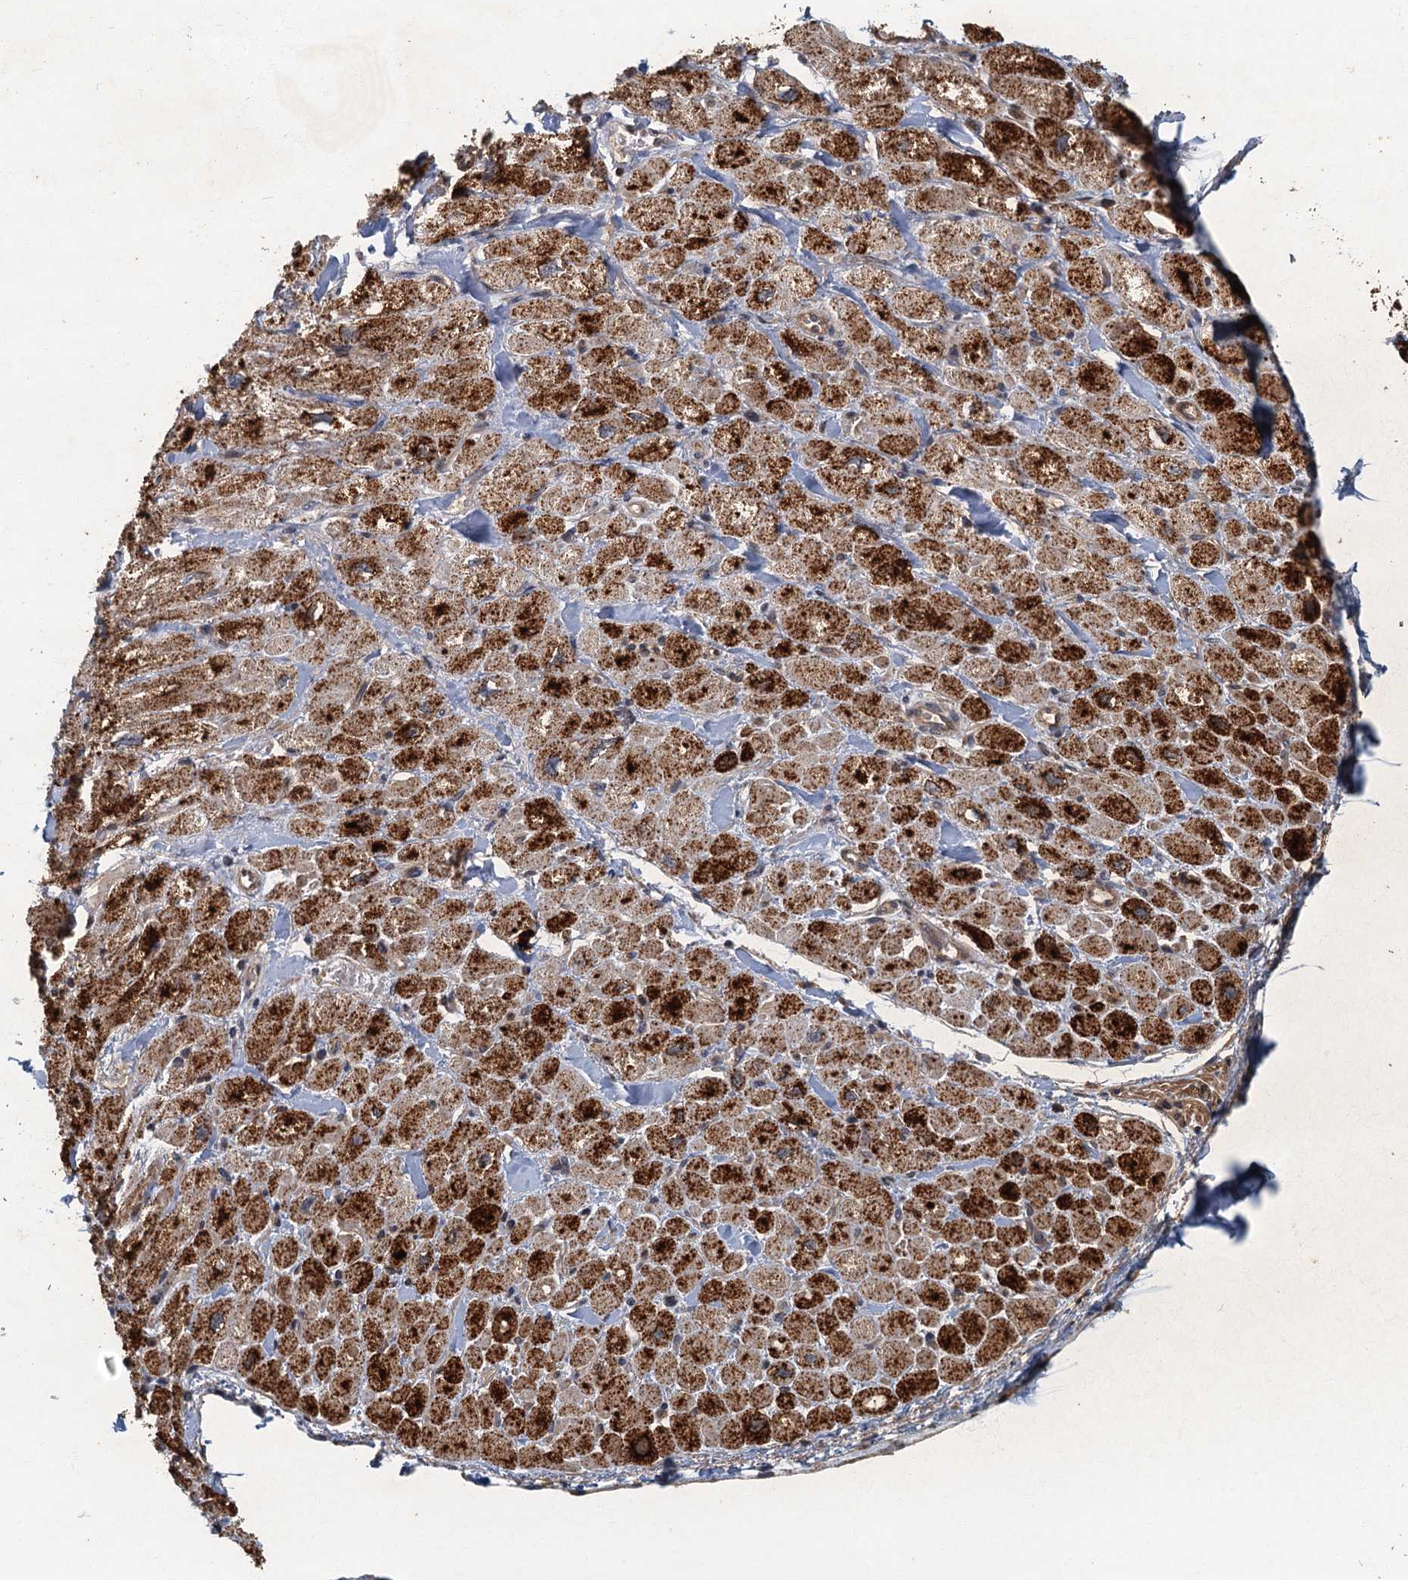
{"staining": {"intensity": "strong", "quantity": "<25%", "location": "cytoplasmic/membranous"}, "tissue": "heart muscle", "cell_type": "Cardiomyocytes", "image_type": "normal", "snomed": [{"axis": "morphology", "description": "Normal tissue, NOS"}, {"axis": "topography", "description": "Heart"}], "caption": "Immunohistochemistry photomicrograph of benign heart muscle: heart muscle stained using immunohistochemistry (IHC) displays medium levels of strong protein expression localized specifically in the cytoplasmic/membranous of cardiomyocytes, appearing as a cytoplasmic/membranous brown color.", "gene": "CKAP2L", "patient": {"sex": "male", "age": 65}}